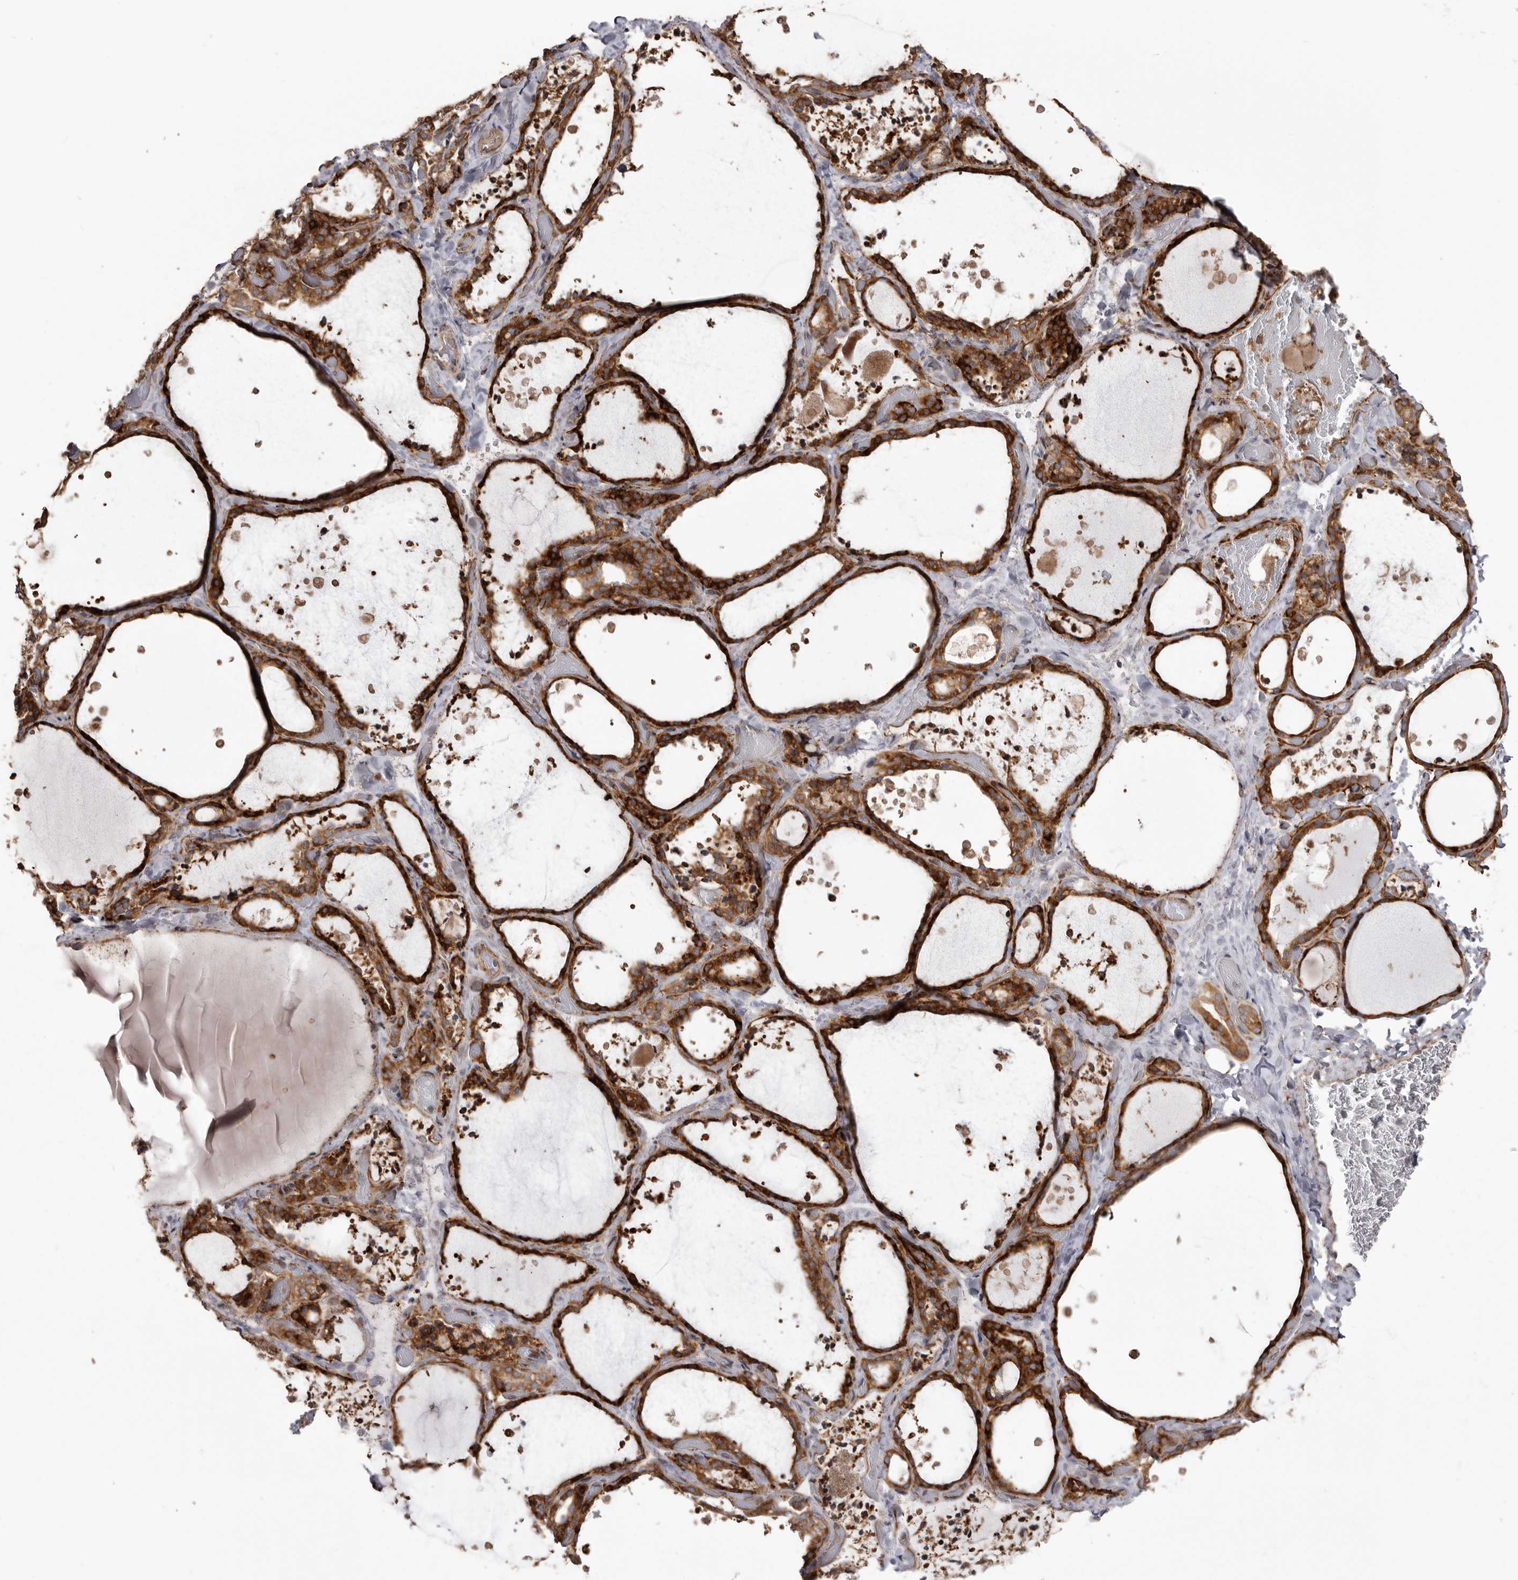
{"staining": {"intensity": "strong", "quantity": ">75%", "location": "cytoplasmic/membranous"}, "tissue": "thyroid gland", "cell_type": "Glandular cells", "image_type": "normal", "snomed": [{"axis": "morphology", "description": "Normal tissue, NOS"}, {"axis": "topography", "description": "Thyroid gland"}], "caption": "Approximately >75% of glandular cells in normal thyroid gland demonstrate strong cytoplasmic/membranous protein staining as visualized by brown immunohistochemical staining.", "gene": "NUP43", "patient": {"sex": "female", "age": 44}}